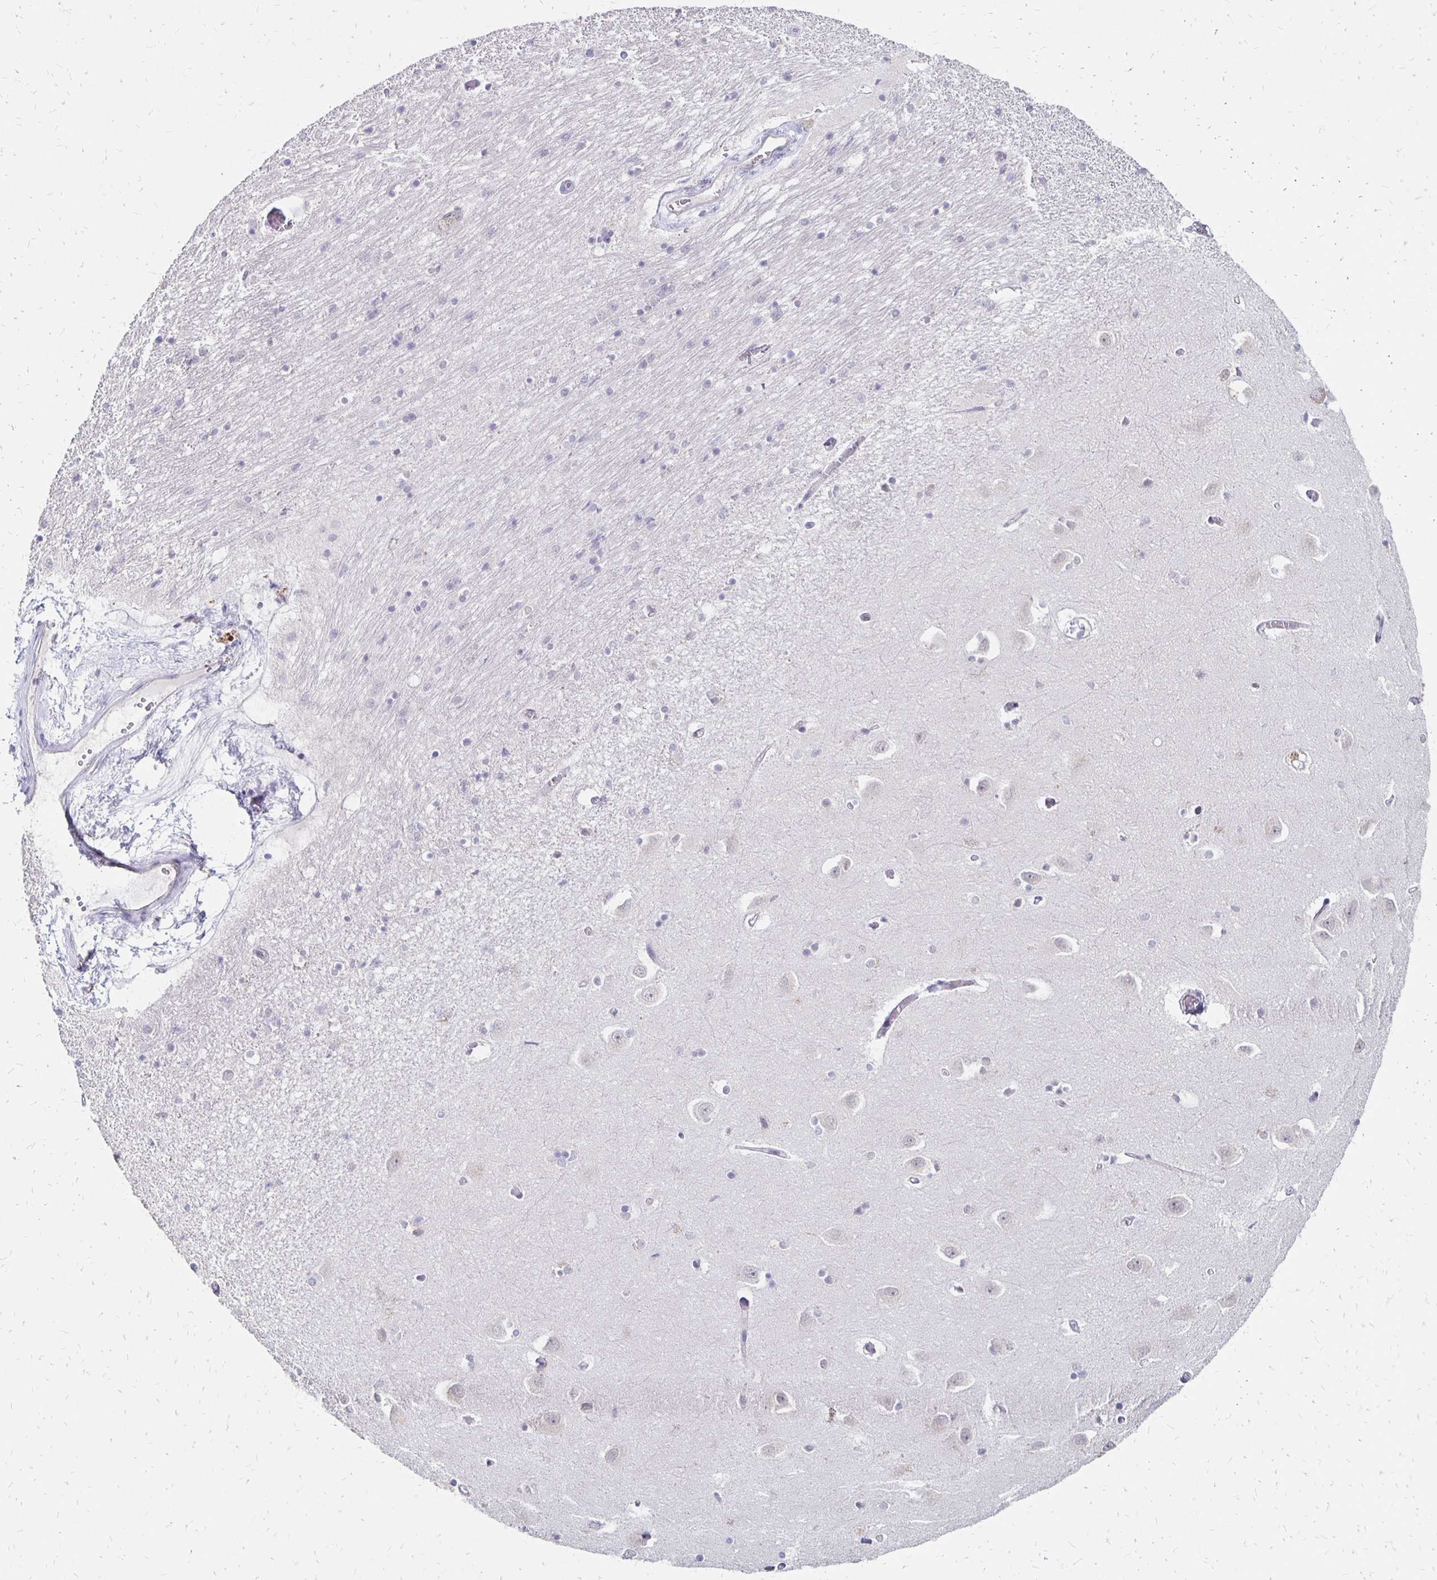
{"staining": {"intensity": "negative", "quantity": "none", "location": "none"}, "tissue": "caudate", "cell_type": "Glial cells", "image_type": "normal", "snomed": [{"axis": "morphology", "description": "Normal tissue, NOS"}, {"axis": "topography", "description": "Lateral ventricle wall"}, {"axis": "topography", "description": "Hippocampus"}], "caption": "Immunohistochemical staining of unremarkable human caudate displays no significant staining in glial cells.", "gene": "ATOSB", "patient": {"sex": "female", "age": 63}}